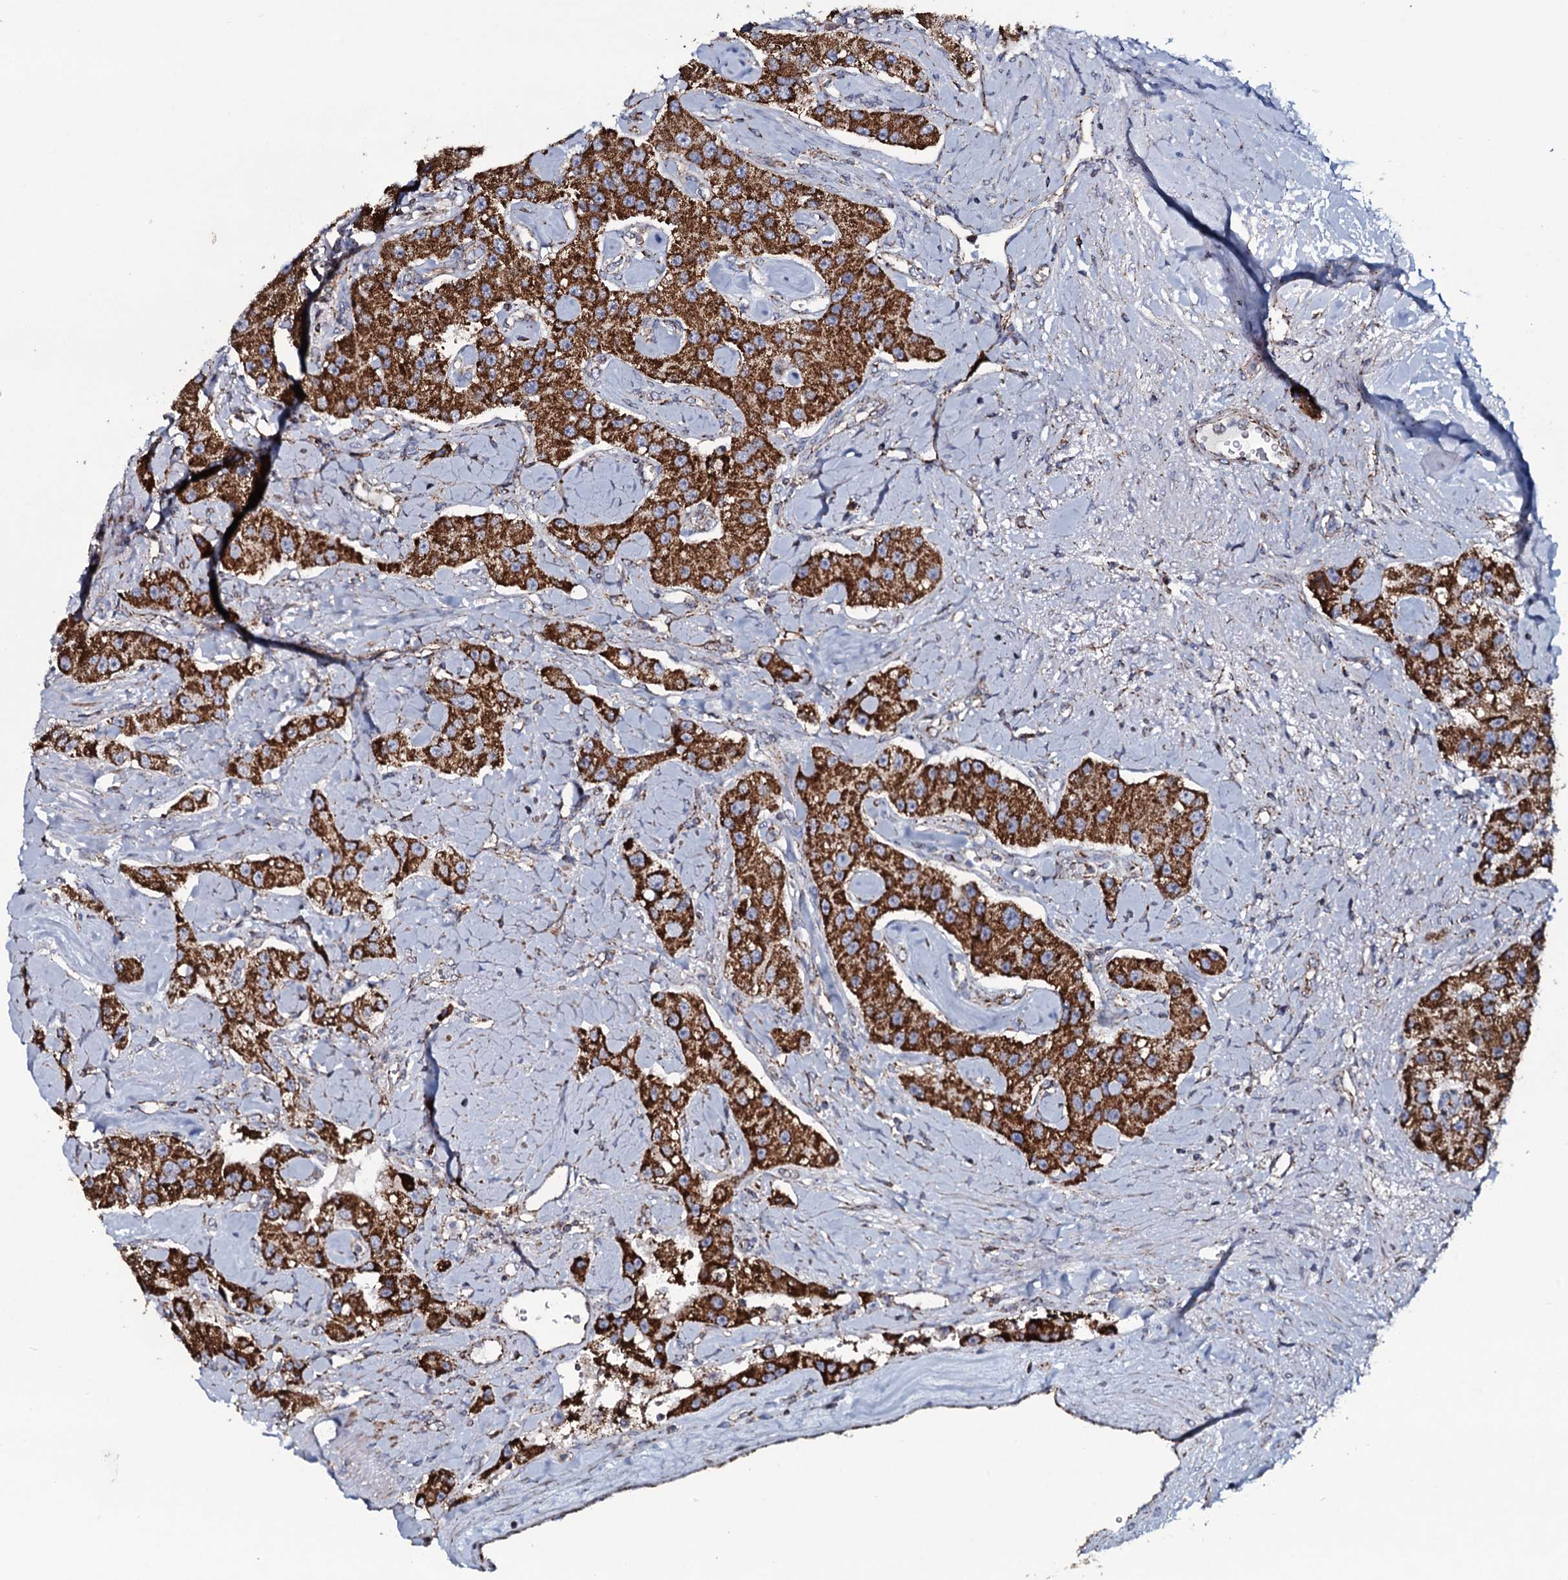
{"staining": {"intensity": "strong", "quantity": ">75%", "location": "cytoplasmic/membranous"}, "tissue": "carcinoid", "cell_type": "Tumor cells", "image_type": "cancer", "snomed": [{"axis": "morphology", "description": "Carcinoid, malignant, NOS"}, {"axis": "topography", "description": "Pancreas"}], "caption": "IHC histopathology image of malignant carcinoid stained for a protein (brown), which demonstrates high levels of strong cytoplasmic/membranous staining in approximately >75% of tumor cells.", "gene": "EVC2", "patient": {"sex": "male", "age": 41}}